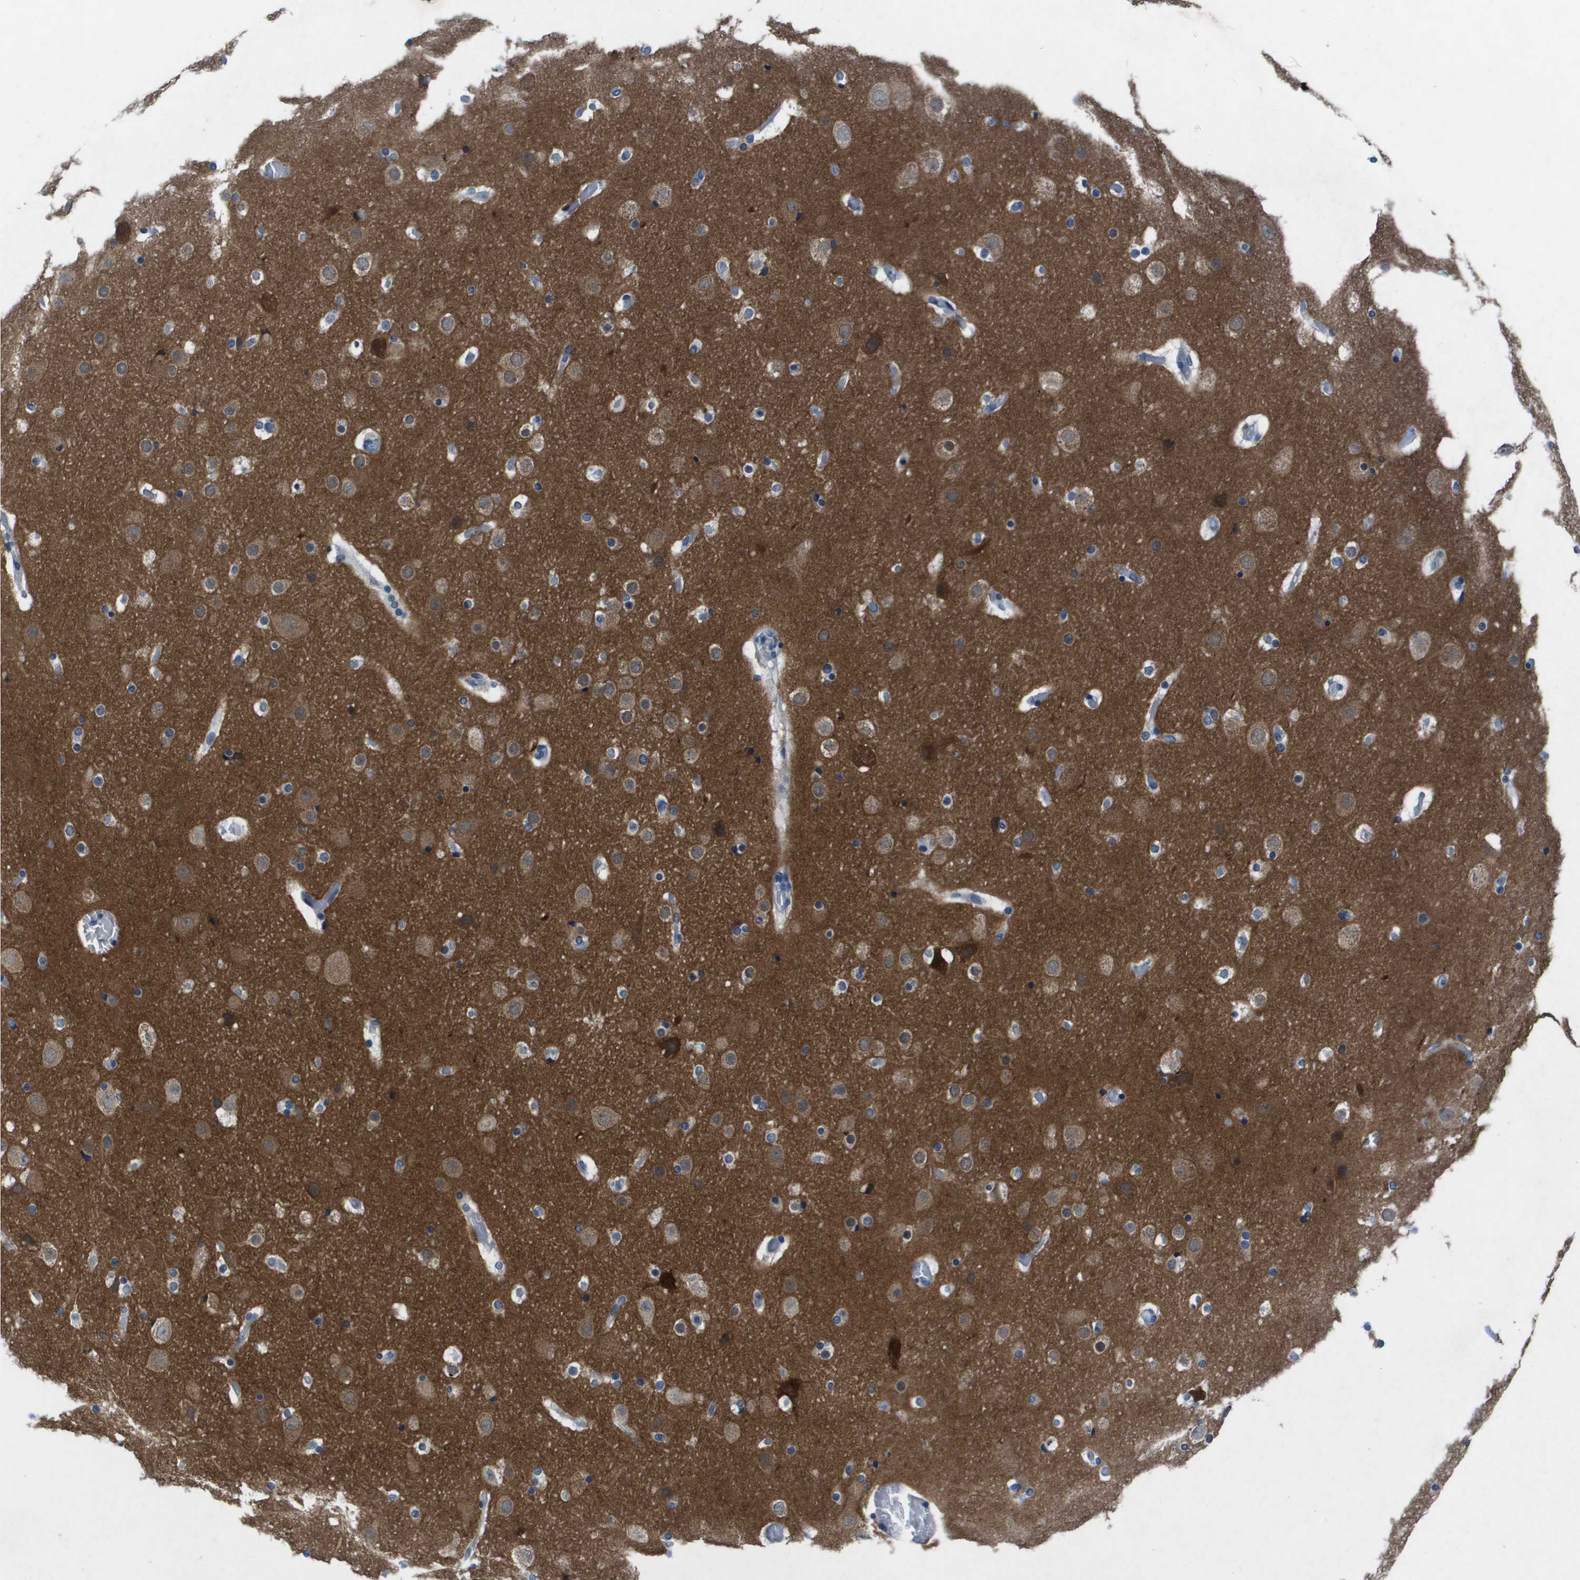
{"staining": {"intensity": "negative", "quantity": "none", "location": "none"}, "tissue": "cerebral cortex", "cell_type": "Endothelial cells", "image_type": "normal", "snomed": [{"axis": "morphology", "description": "Normal tissue, NOS"}, {"axis": "topography", "description": "Cerebral cortex"}], "caption": "Human cerebral cortex stained for a protein using immunohistochemistry (IHC) reveals no expression in endothelial cells.", "gene": "NCS1", "patient": {"sex": "male", "age": 57}}